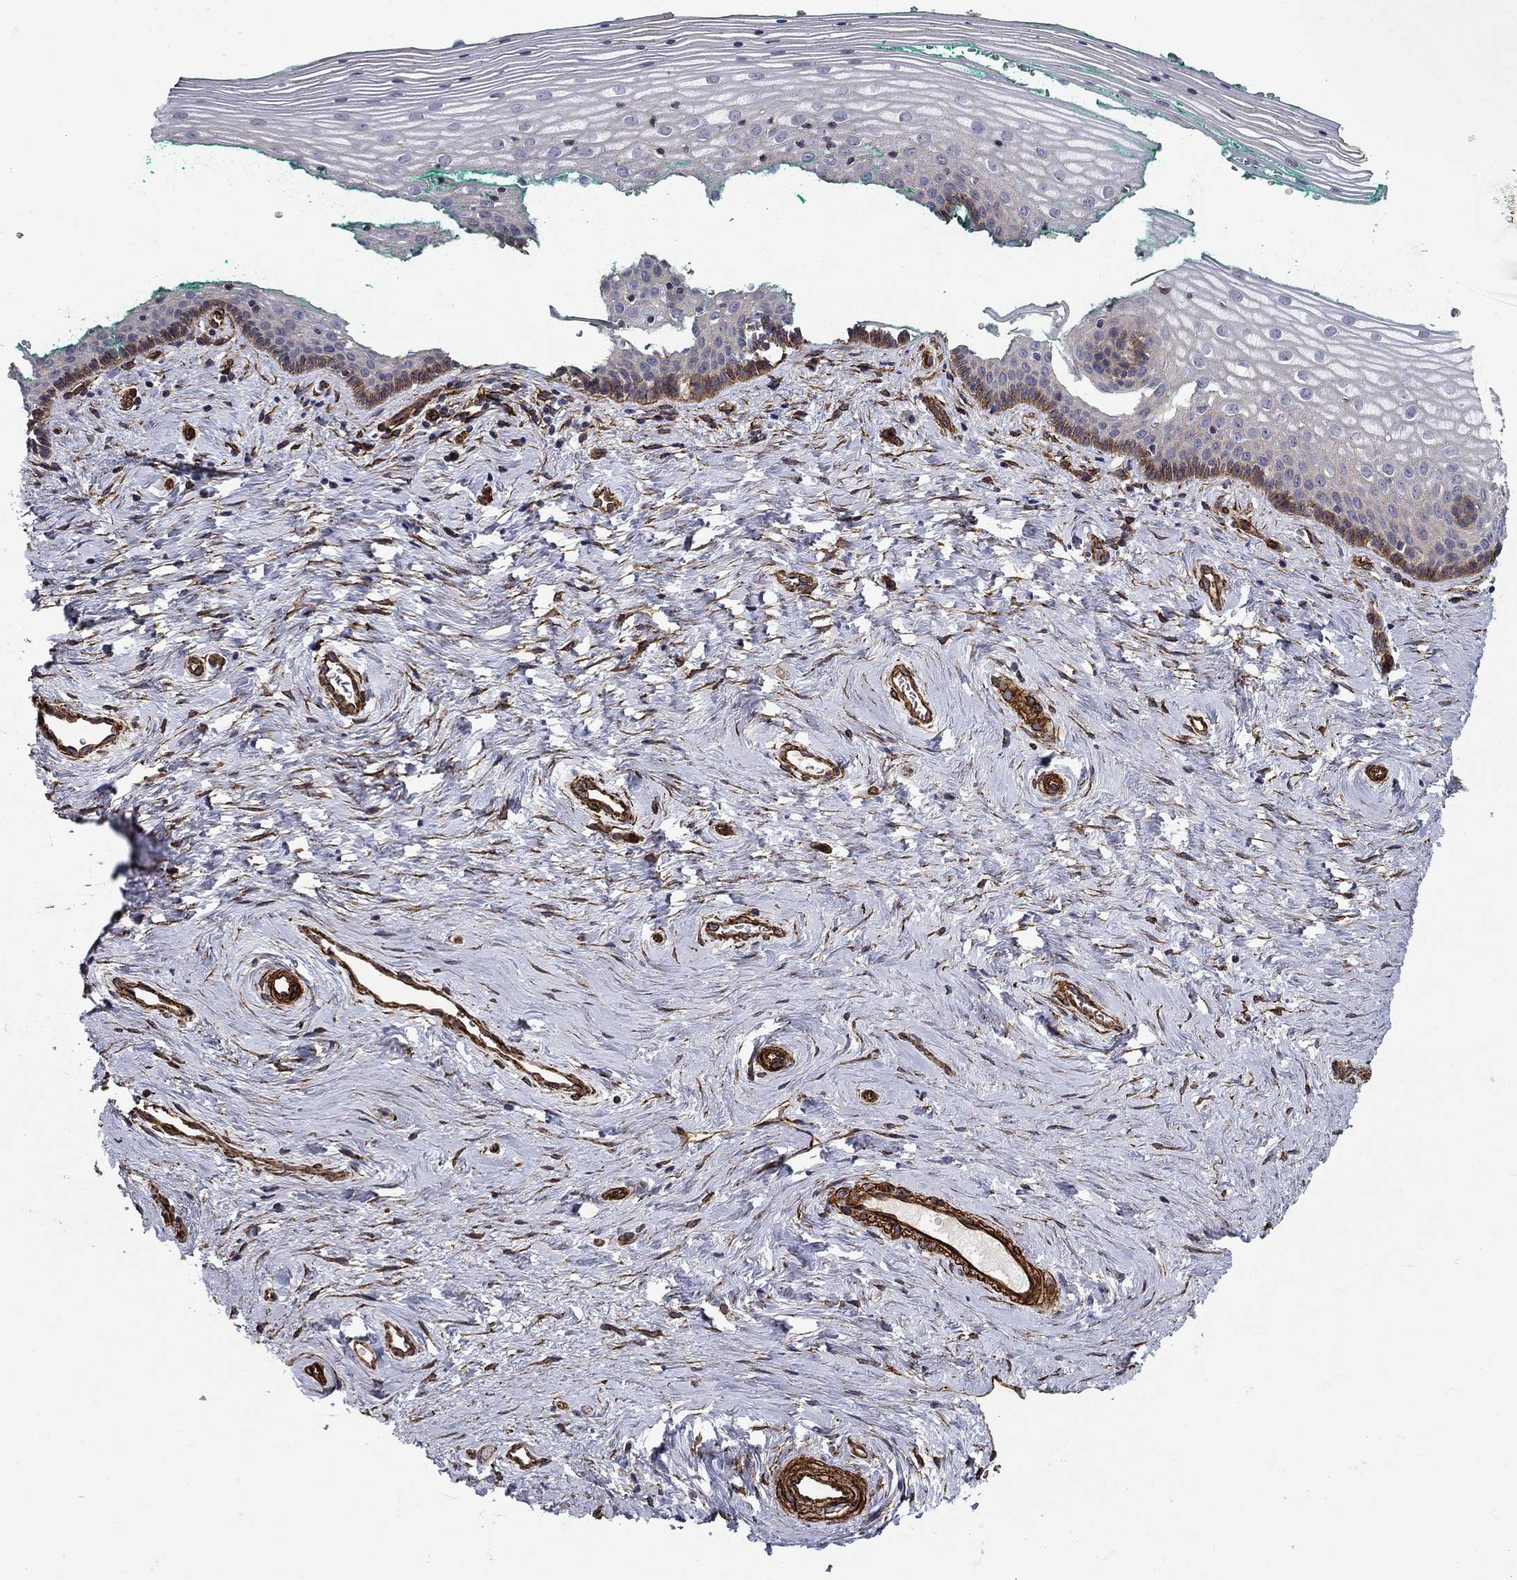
{"staining": {"intensity": "moderate", "quantity": "<25%", "location": "cytoplasmic/membranous"}, "tissue": "vagina", "cell_type": "Squamous epithelial cells", "image_type": "normal", "snomed": [{"axis": "morphology", "description": "Normal tissue, NOS"}, {"axis": "topography", "description": "Vagina"}], "caption": "Squamous epithelial cells show low levels of moderate cytoplasmic/membranous expression in approximately <25% of cells in benign human vagina. Nuclei are stained in blue.", "gene": "SYNC", "patient": {"sex": "female", "age": 45}}